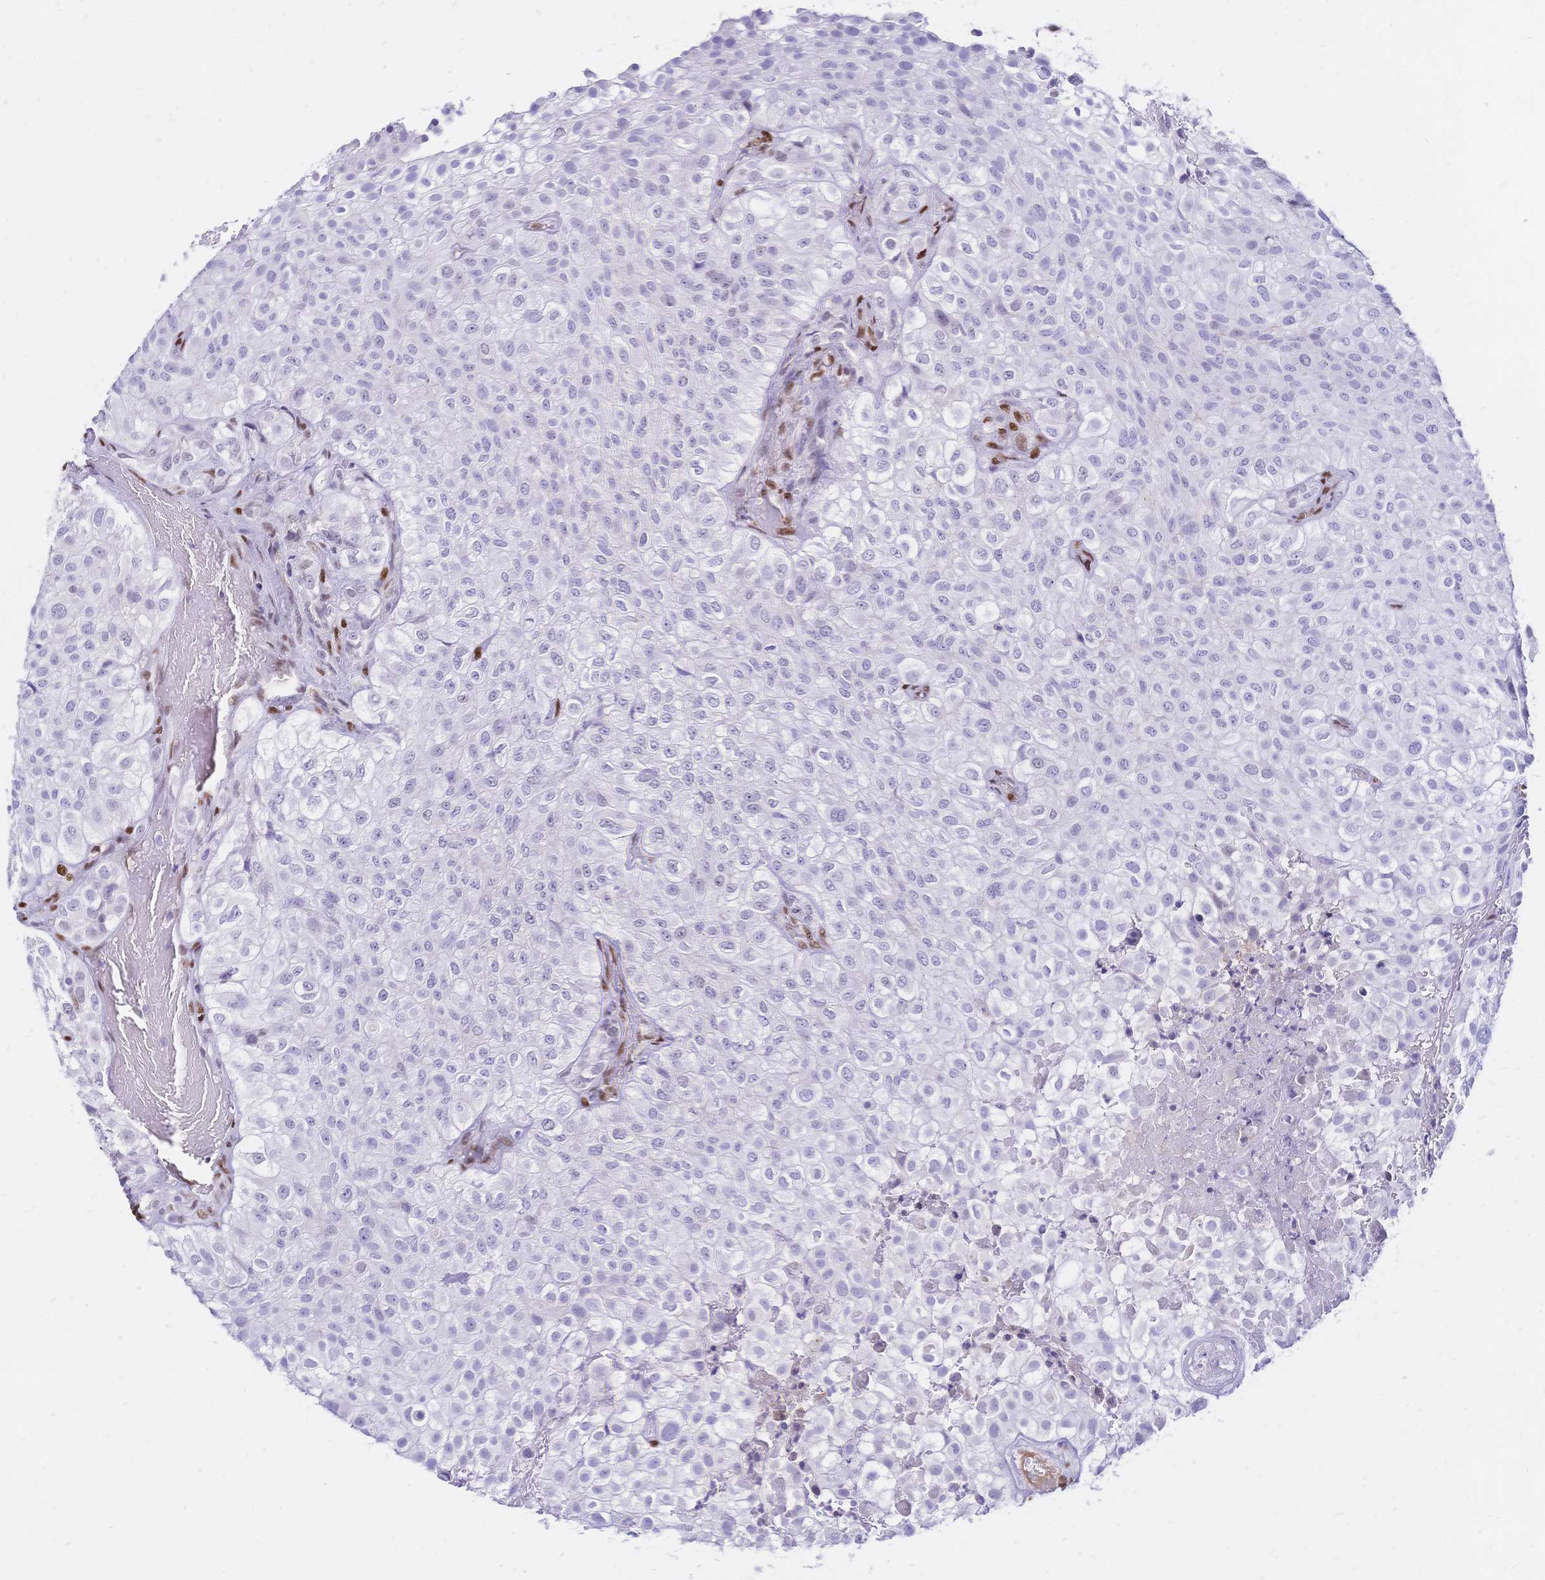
{"staining": {"intensity": "negative", "quantity": "none", "location": "none"}, "tissue": "urothelial cancer", "cell_type": "Tumor cells", "image_type": "cancer", "snomed": [{"axis": "morphology", "description": "Urothelial carcinoma, High grade"}, {"axis": "topography", "description": "Urinary bladder"}], "caption": "DAB immunohistochemical staining of human urothelial carcinoma (high-grade) displays no significant positivity in tumor cells.", "gene": "NFIC", "patient": {"sex": "male", "age": 56}}